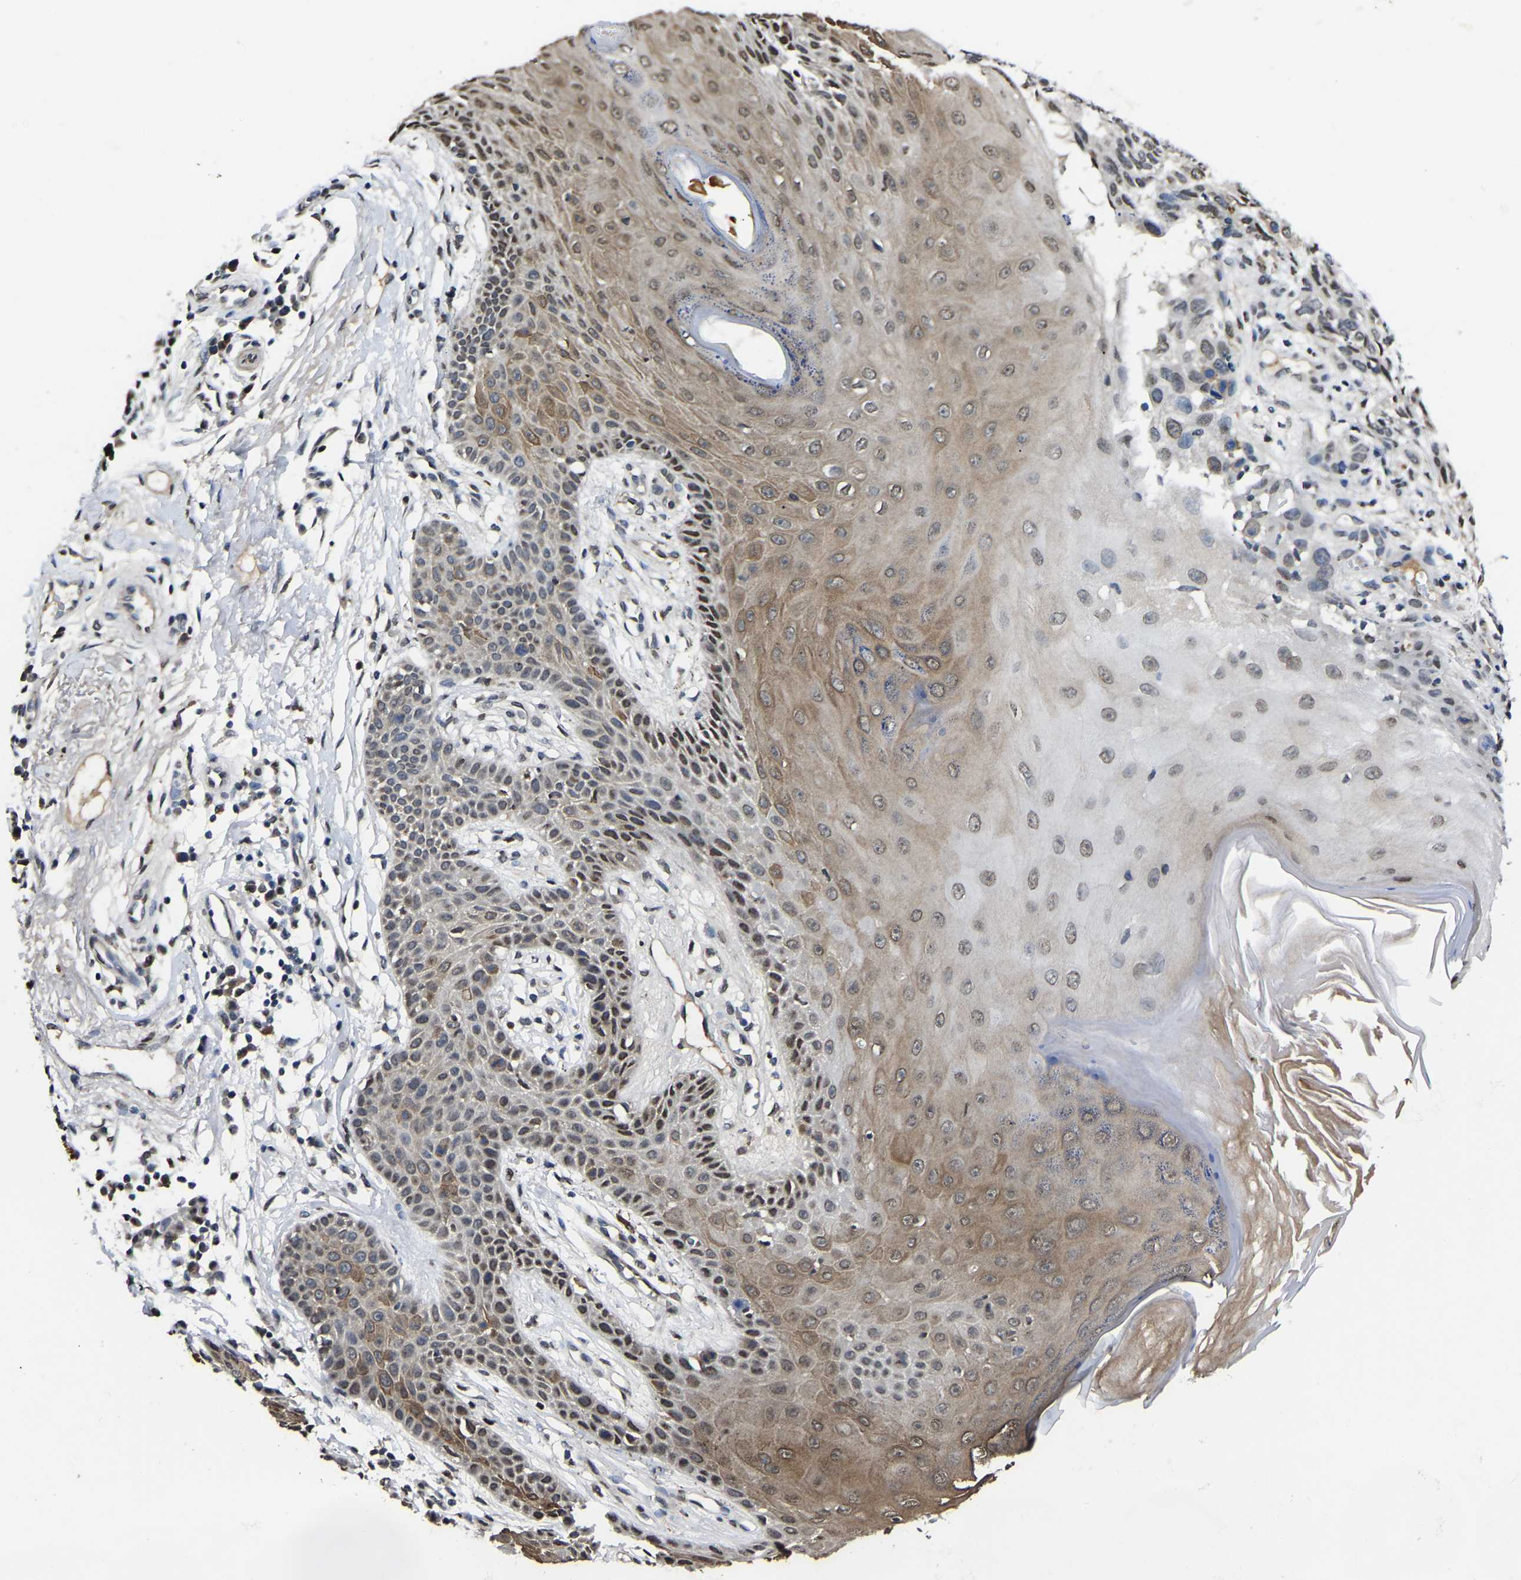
{"staining": {"intensity": "moderate", "quantity": "25%-75%", "location": "cytoplasmic/membranous"}, "tissue": "skin cancer", "cell_type": "Tumor cells", "image_type": "cancer", "snomed": [{"axis": "morphology", "description": "Normal tissue, NOS"}, {"axis": "morphology", "description": "Basal cell carcinoma"}, {"axis": "topography", "description": "Skin"}], "caption": "Brown immunohistochemical staining in human skin cancer reveals moderate cytoplasmic/membranous positivity in about 25%-75% of tumor cells.", "gene": "TRIM35", "patient": {"sex": "male", "age": 79}}